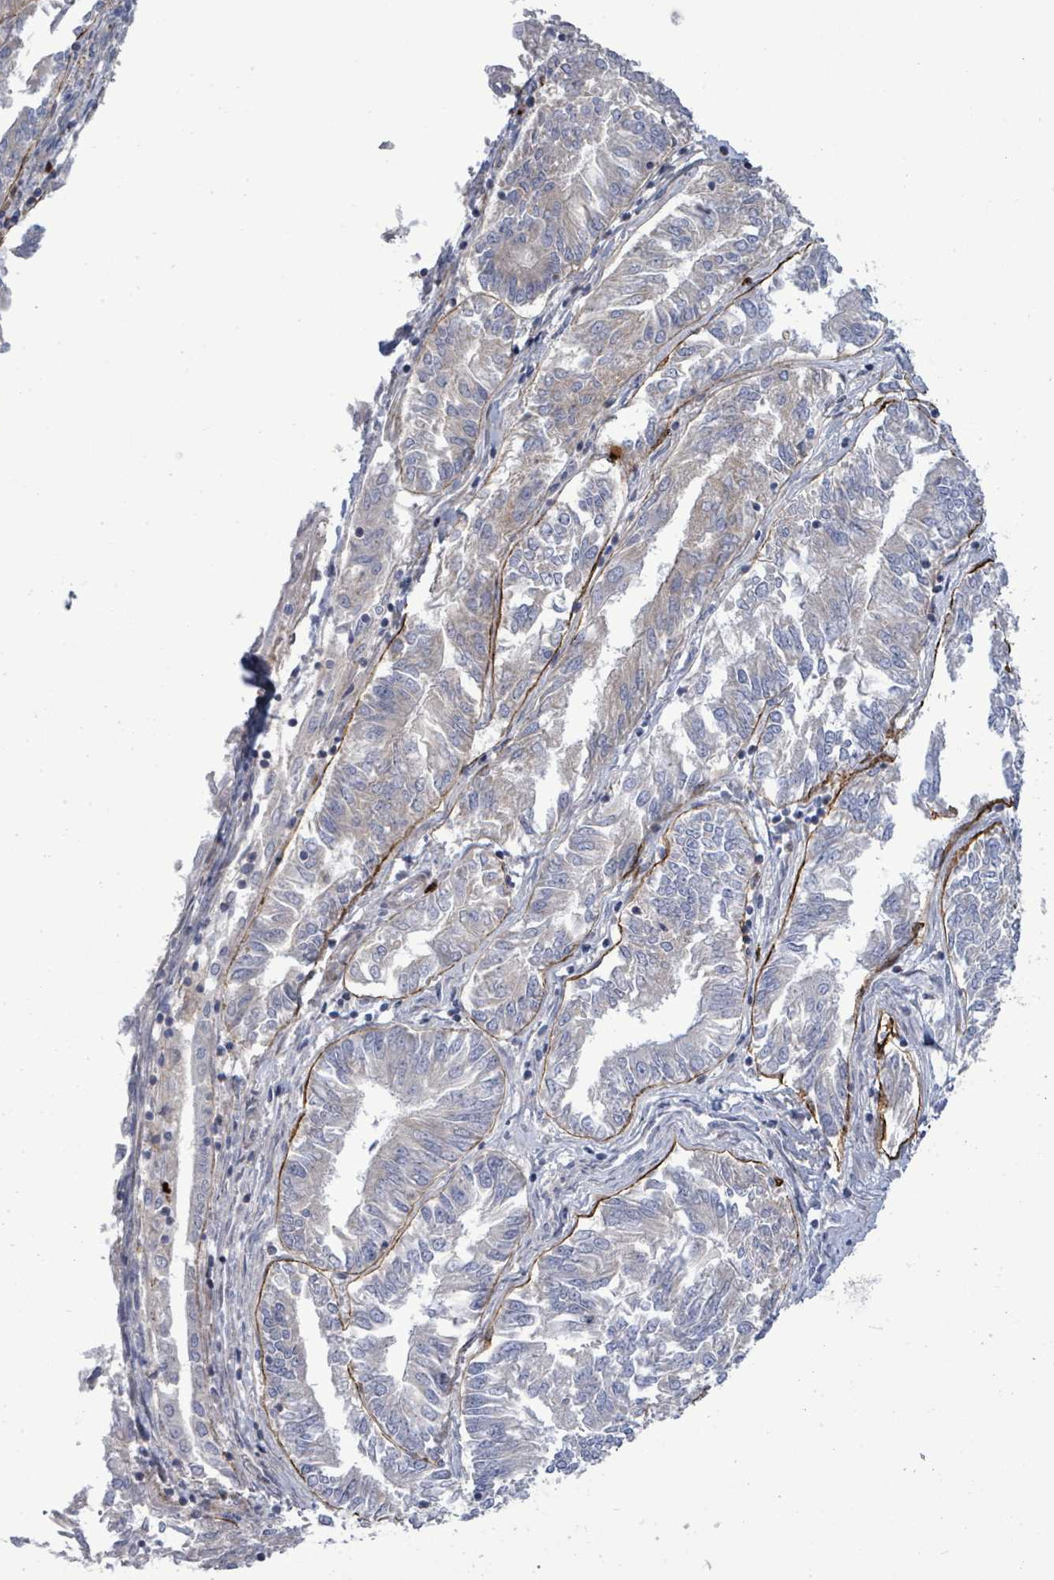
{"staining": {"intensity": "weak", "quantity": "25%-75%", "location": "cytoplasmic/membranous"}, "tissue": "endometrial cancer", "cell_type": "Tumor cells", "image_type": "cancer", "snomed": [{"axis": "morphology", "description": "Adenocarcinoma, NOS"}, {"axis": "topography", "description": "Endometrium"}], "caption": "Immunohistochemical staining of endometrial adenocarcinoma demonstrates low levels of weak cytoplasmic/membranous expression in approximately 25%-75% of tumor cells.", "gene": "SAR1A", "patient": {"sex": "female", "age": 58}}